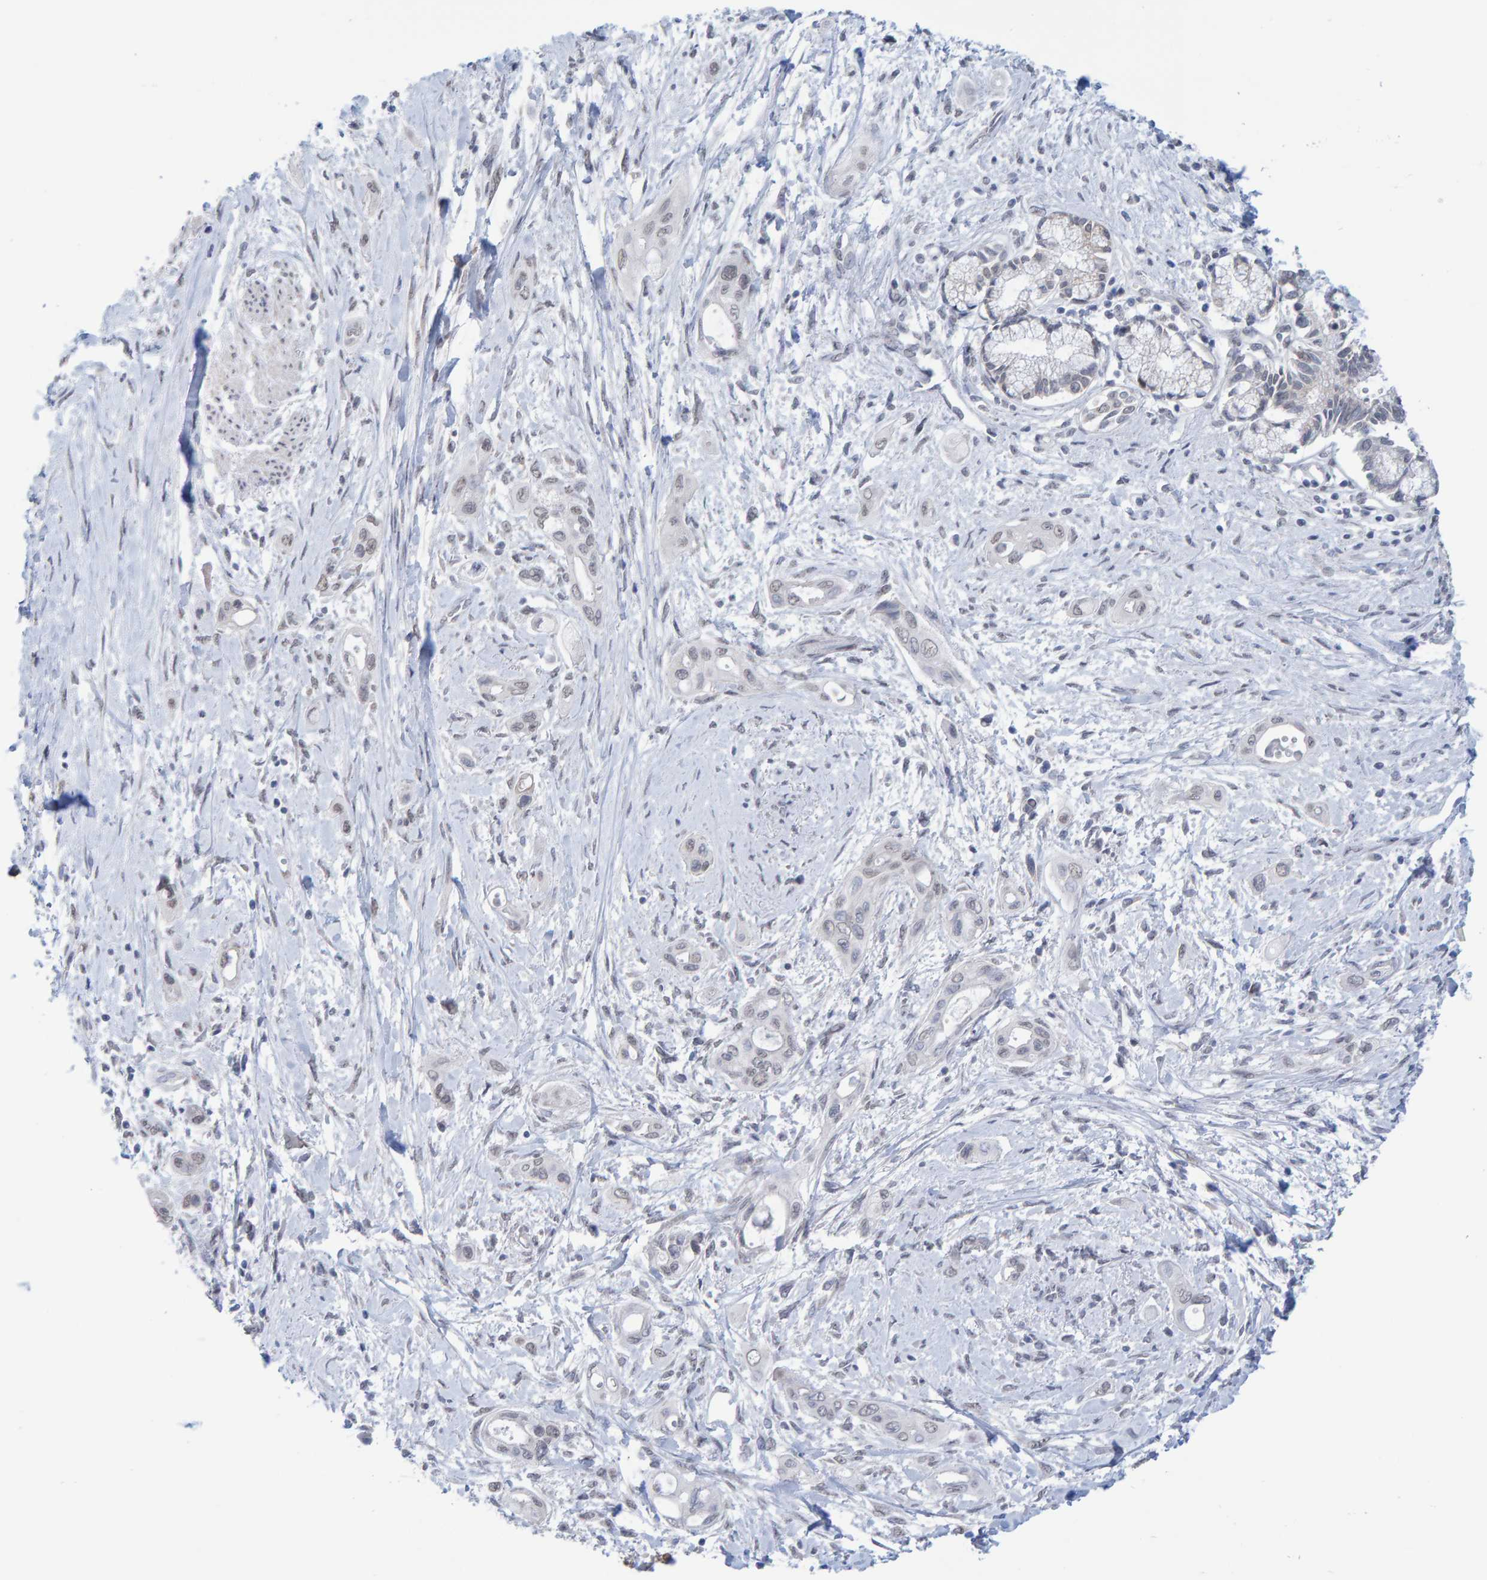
{"staining": {"intensity": "negative", "quantity": "none", "location": "none"}, "tissue": "pancreatic cancer", "cell_type": "Tumor cells", "image_type": "cancer", "snomed": [{"axis": "morphology", "description": "Adenocarcinoma, NOS"}, {"axis": "topography", "description": "Pancreas"}], "caption": "IHC histopathology image of neoplastic tissue: pancreatic cancer (adenocarcinoma) stained with DAB displays no significant protein expression in tumor cells.", "gene": "USP43", "patient": {"sex": "male", "age": 59}}